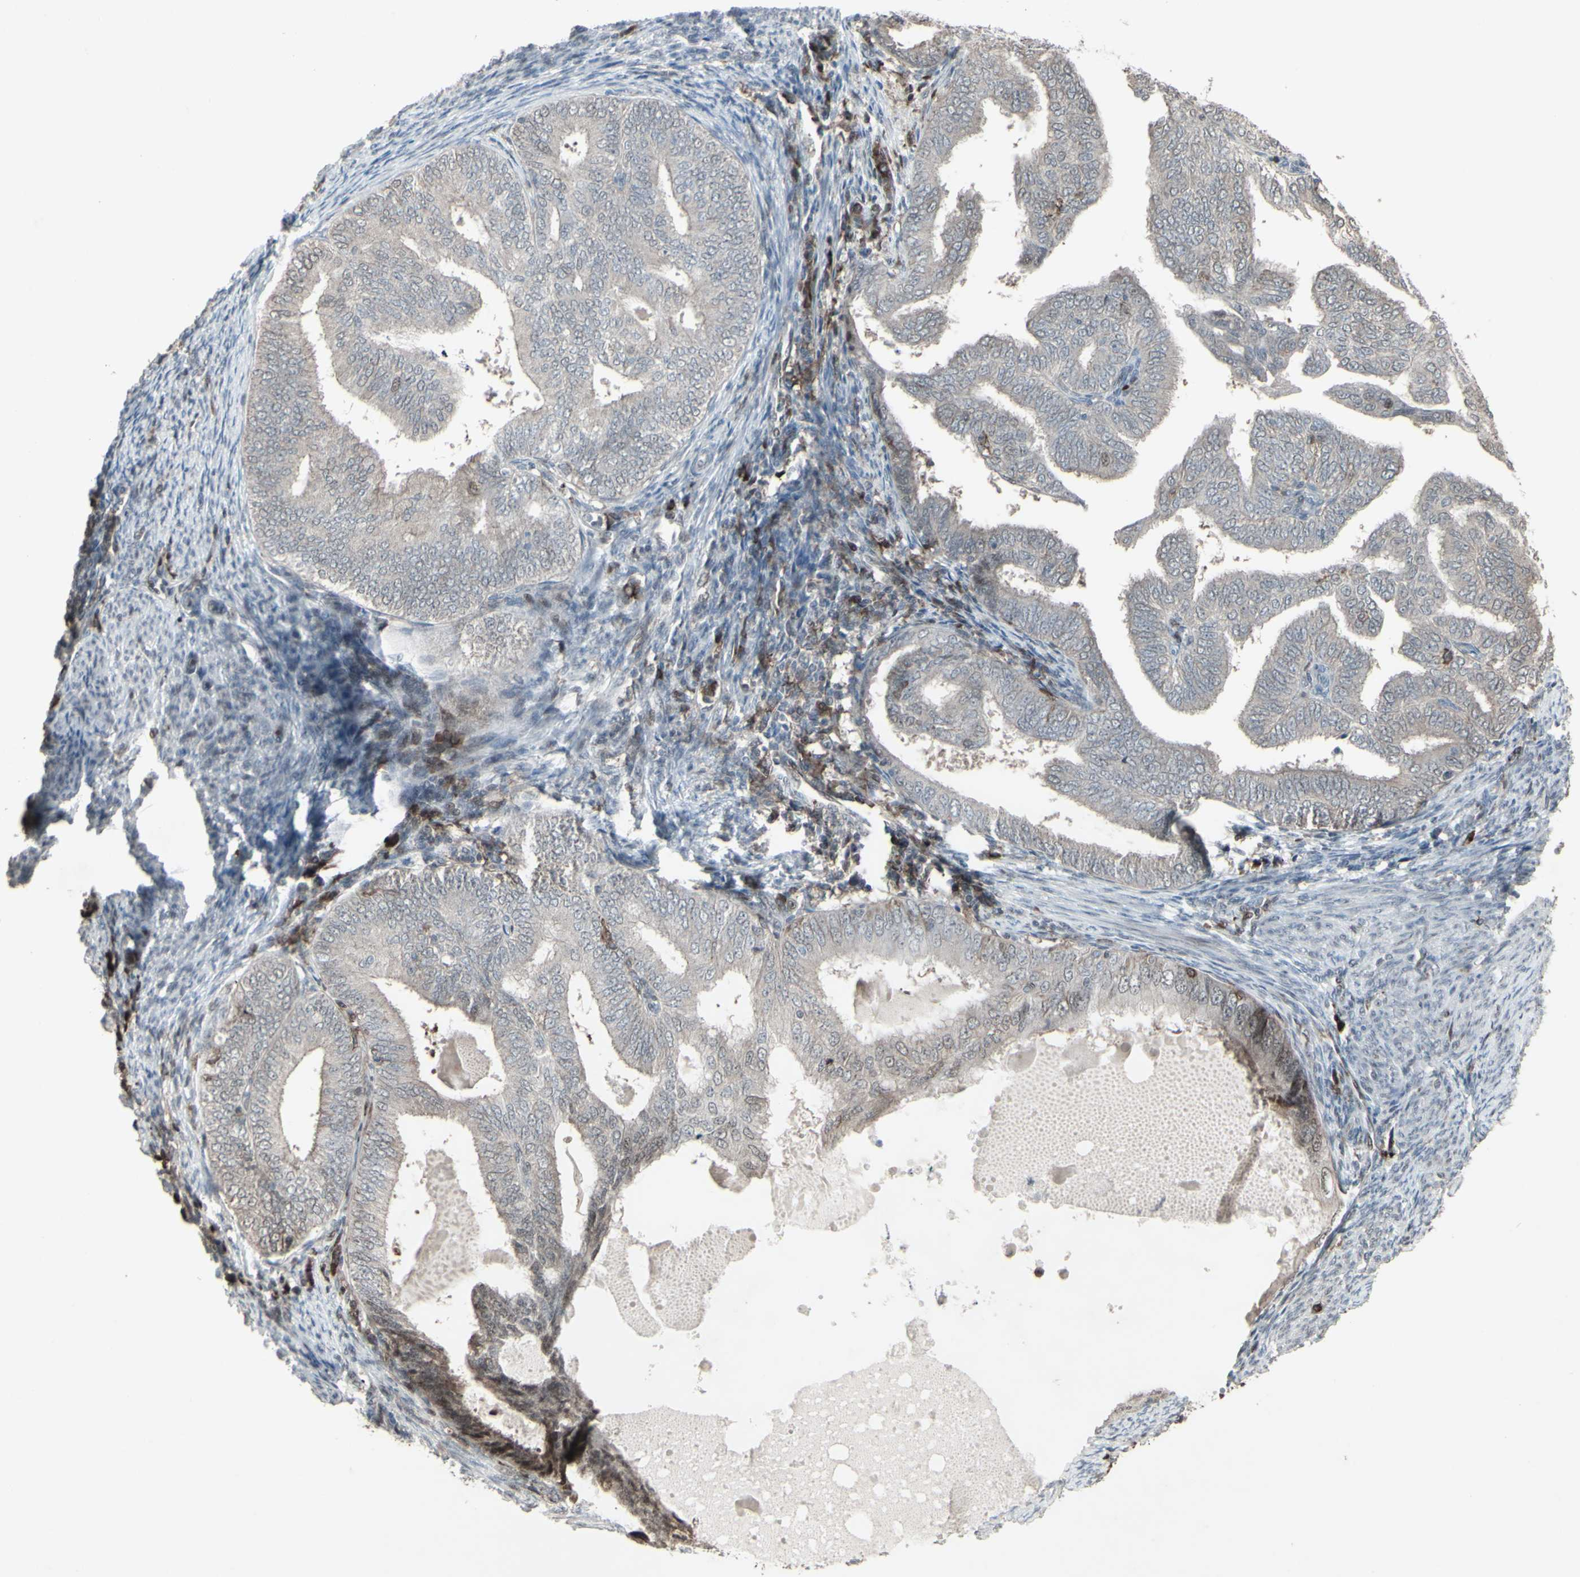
{"staining": {"intensity": "weak", "quantity": ">75%", "location": "cytoplasmic/membranous"}, "tissue": "endometrial cancer", "cell_type": "Tumor cells", "image_type": "cancer", "snomed": [{"axis": "morphology", "description": "Adenocarcinoma, NOS"}, {"axis": "topography", "description": "Endometrium"}], "caption": "Endometrial cancer tissue reveals weak cytoplasmic/membranous expression in approximately >75% of tumor cells", "gene": "CD33", "patient": {"sex": "female", "age": 58}}